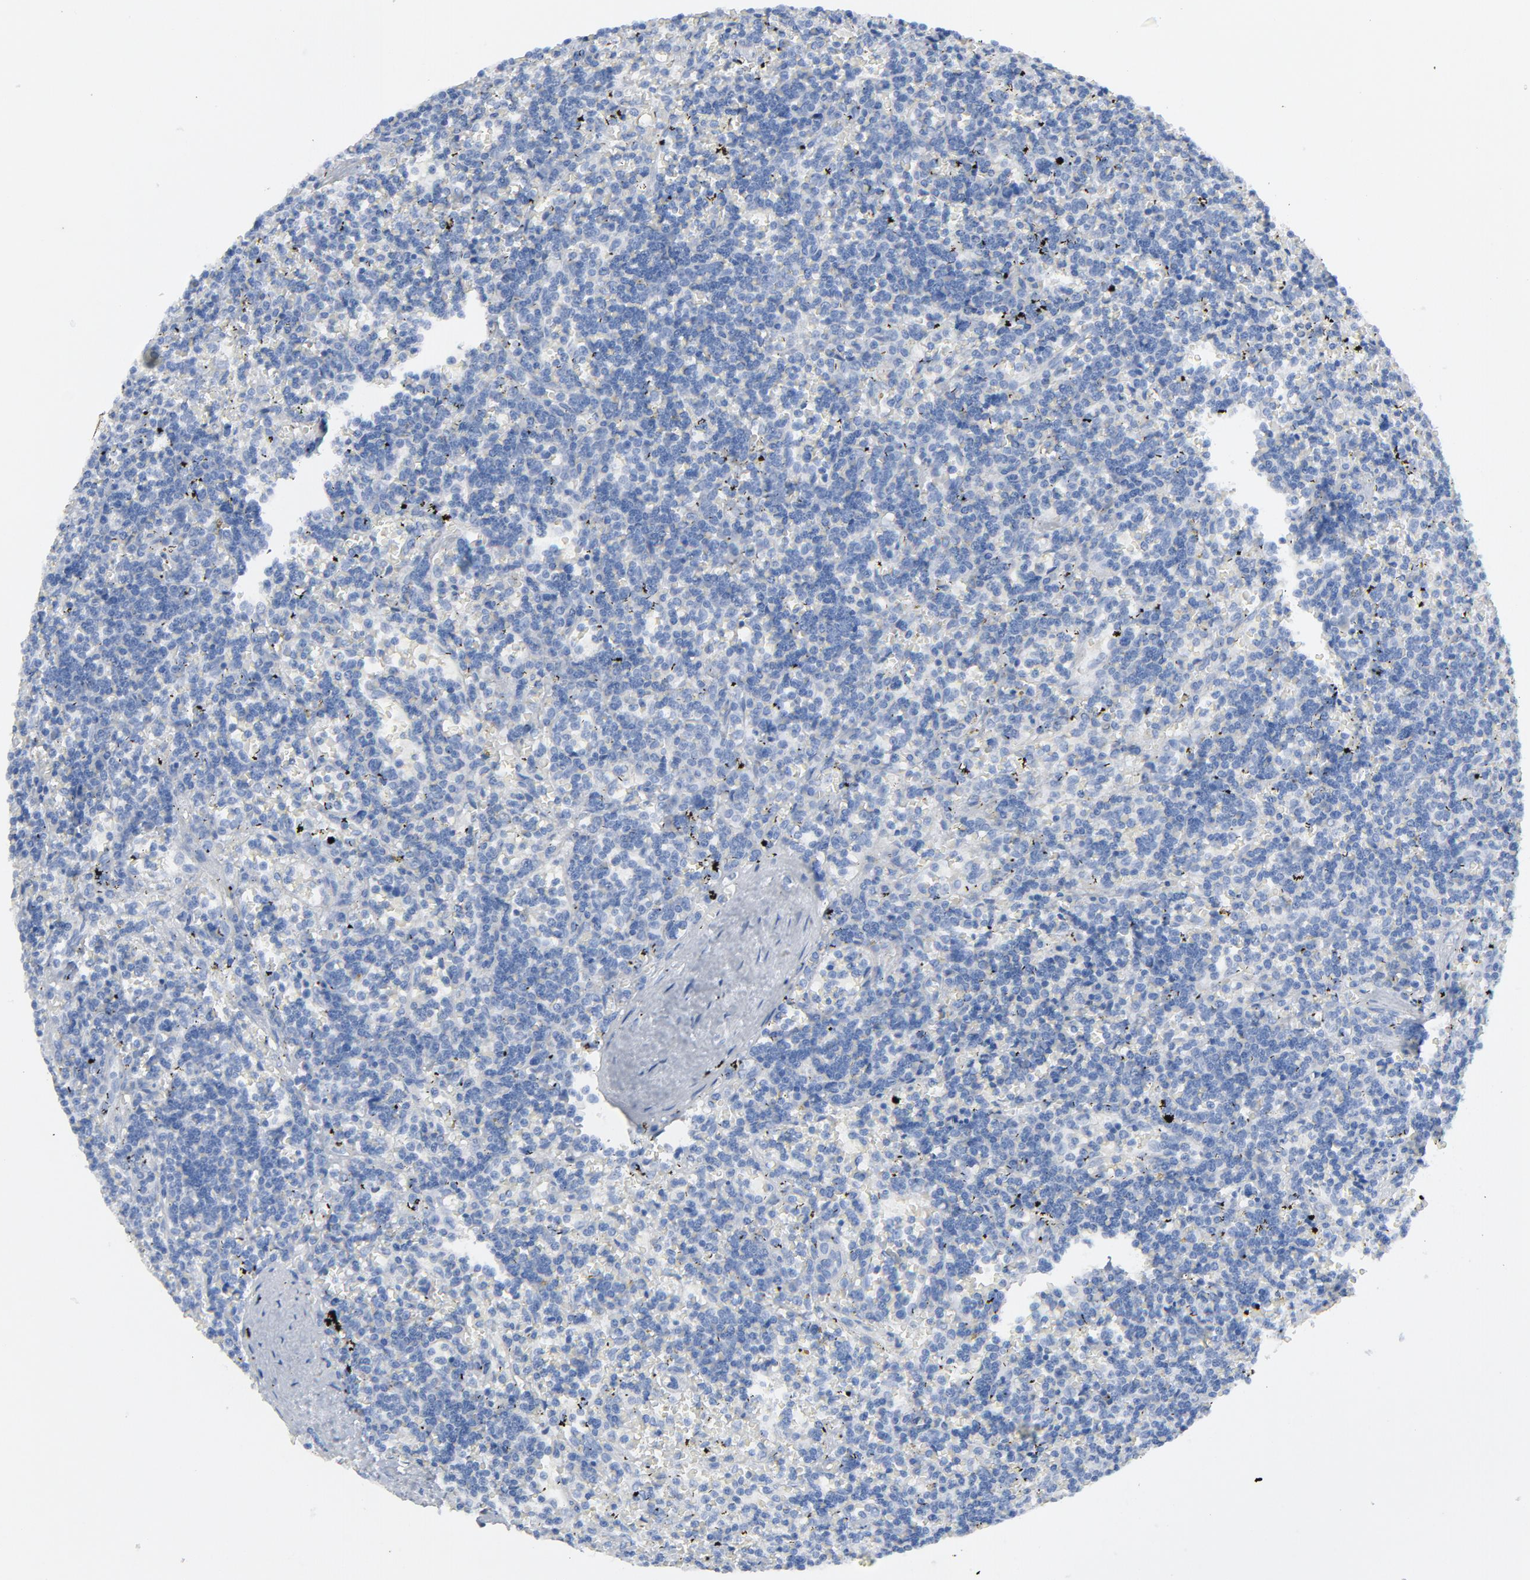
{"staining": {"intensity": "negative", "quantity": "none", "location": "none"}, "tissue": "lymphoma", "cell_type": "Tumor cells", "image_type": "cancer", "snomed": [{"axis": "morphology", "description": "Malignant lymphoma, non-Hodgkin's type, Low grade"}, {"axis": "topography", "description": "Spleen"}], "caption": "DAB (3,3'-diaminobenzidine) immunohistochemical staining of human lymphoma demonstrates no significant expression in tumor cells.", "gene": "C14orf119", "patient": {"sex": "male", "age": 60}}